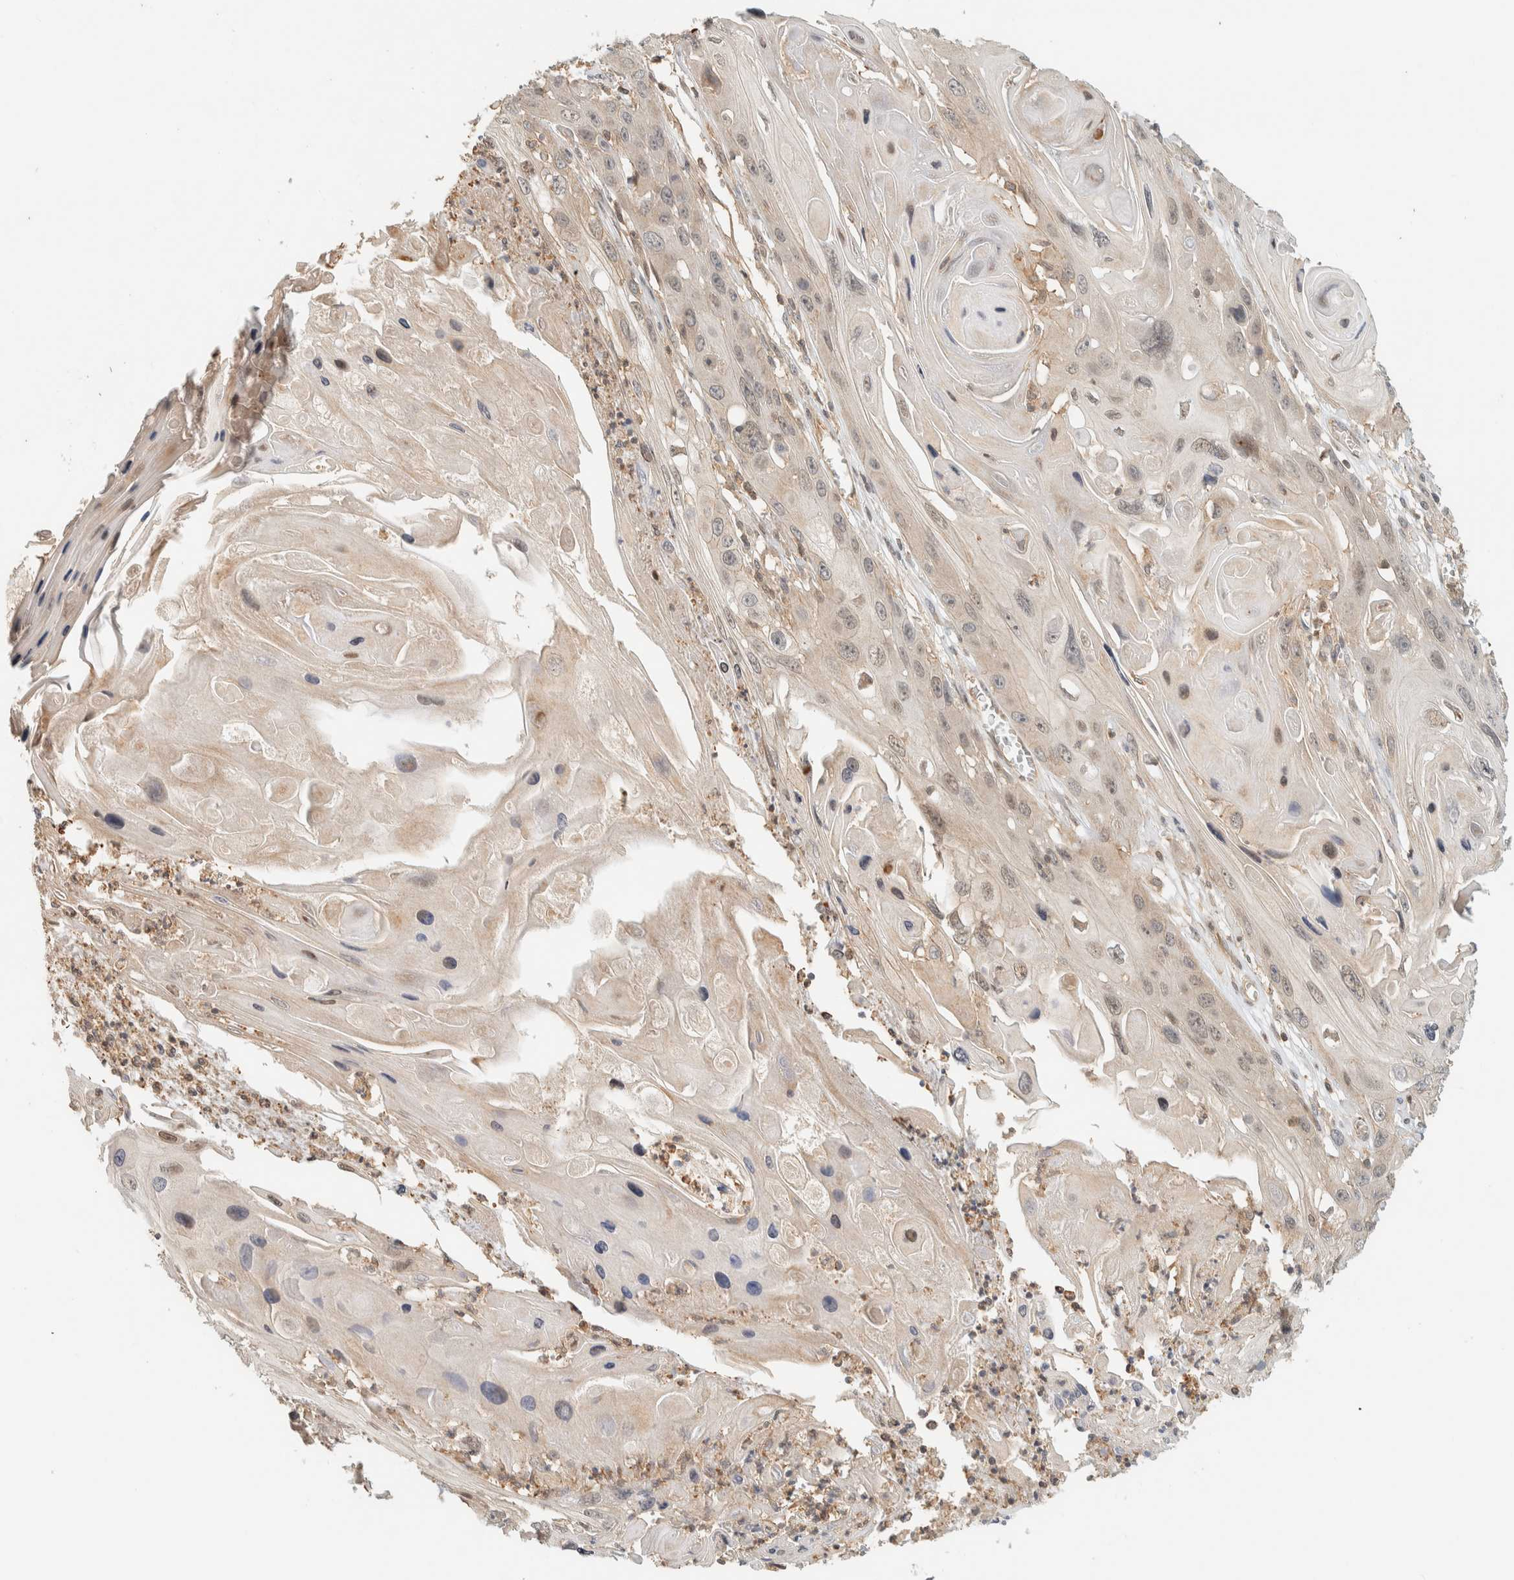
{"staining": {"intensity": "negative", "quantity": "none", "location": "none"}, "tissue": "skin cancer", "cell_type": "Tumor cells", "image_type": "cancer", "snomed": [{"axis": "morphology", "description": "Squamous cell carcinoma, NOS"}, {"axis": "topography", "description": "Skin"}], "caption": "Human skin cancer (squamous cell carcinoma) stained for a protein using IHC demonstrates no positivity in tumor cells.", "gene": "ARFGEF1", "patient": {"sex": "male", "age": 55}}